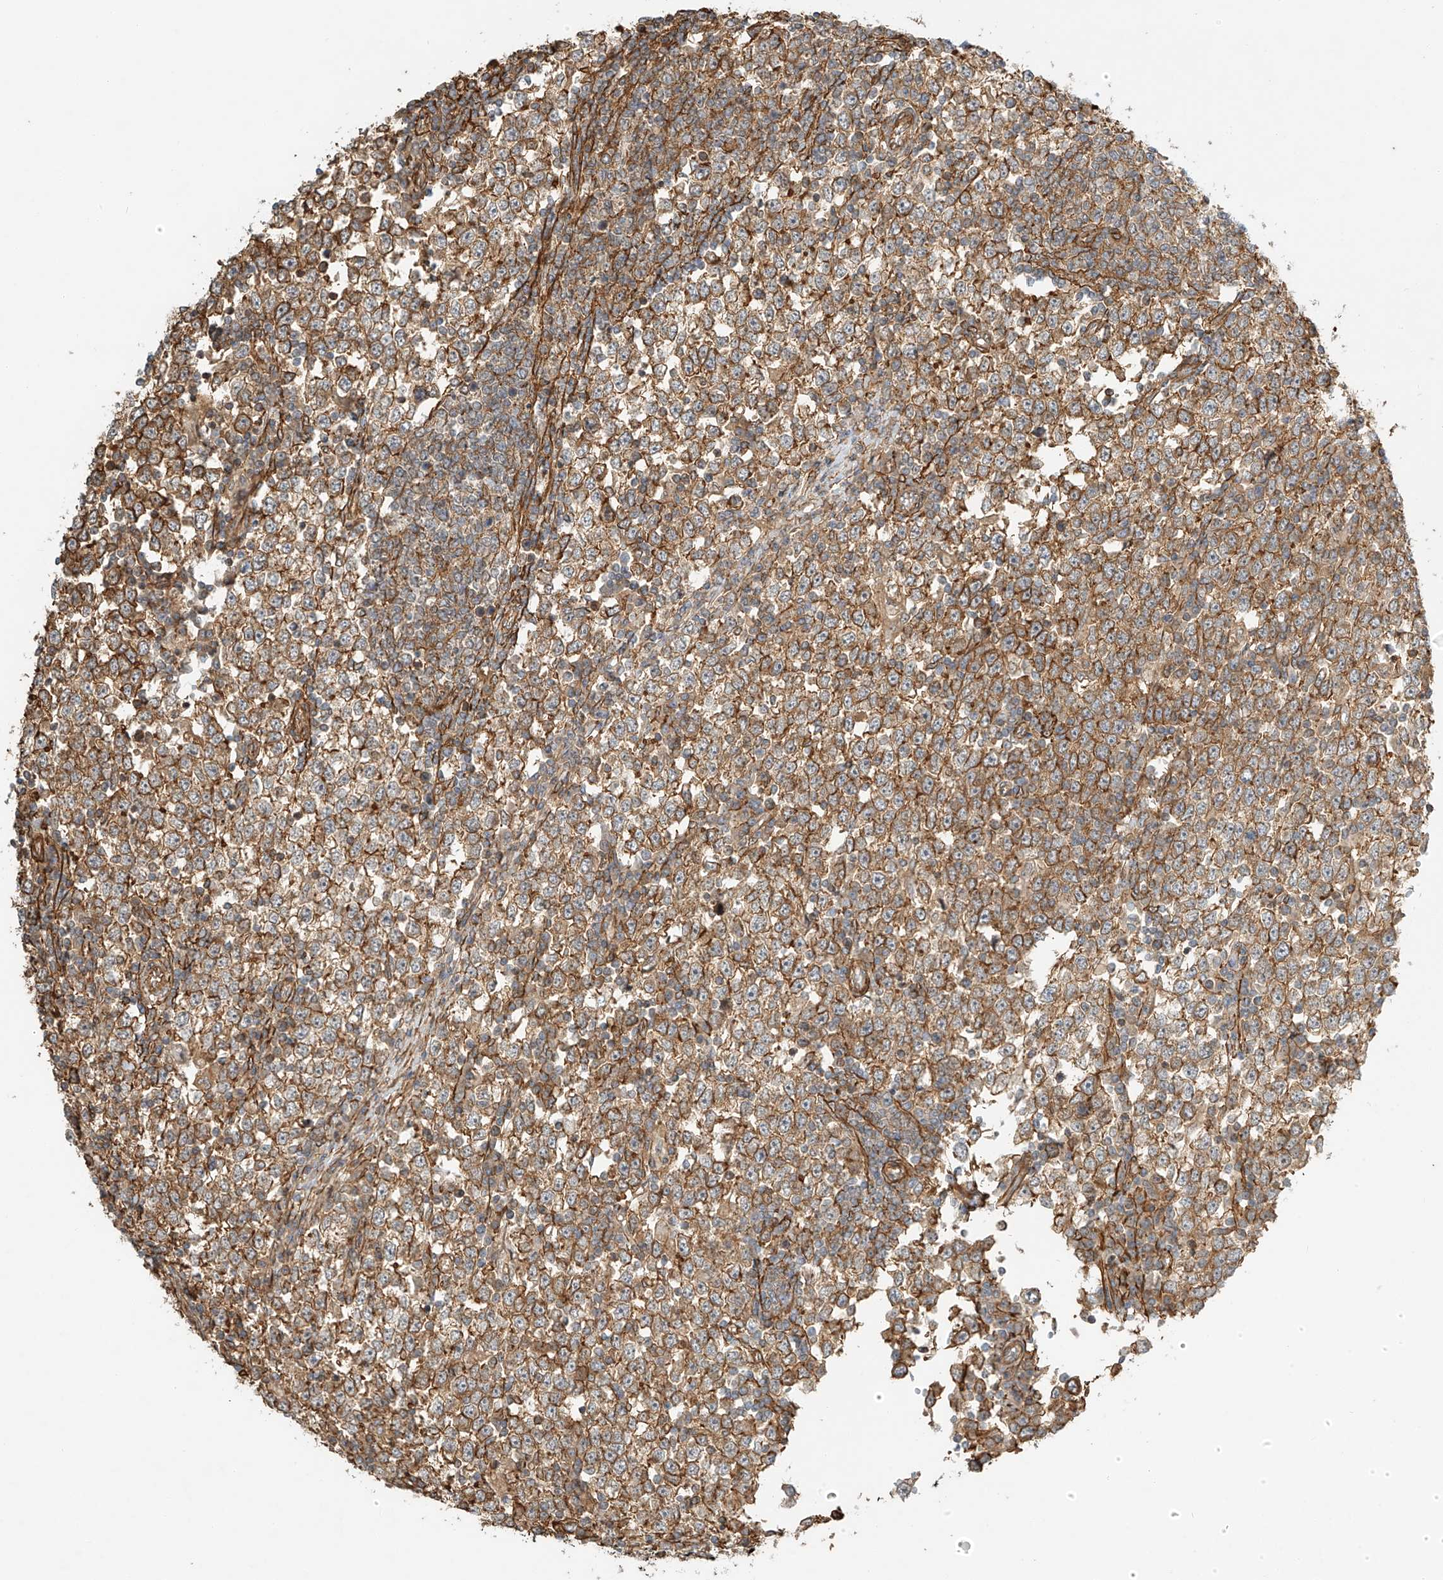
{"staining": {"intensity": "moderate", "quantity": ">75%", "location": "cytoplasmic/membranous"}, "tissue": "testis cancer", "cell_type": "Tumor cells", "image_type": "cancer", "snomed": [{"axis": "morphology", "description": "Seminoma, NOS"}, {"axis": "topography", "description": "Testis"}], "caption": "This micrograph reveals immunohistochemistry (IHC) staining of testis seminoma, with medium moderate cytoplasmic/membranous staining in approximately >75% of tumor cells.", "gene": "CSMD3", "patient": {"sex": "male", "age": 65}}